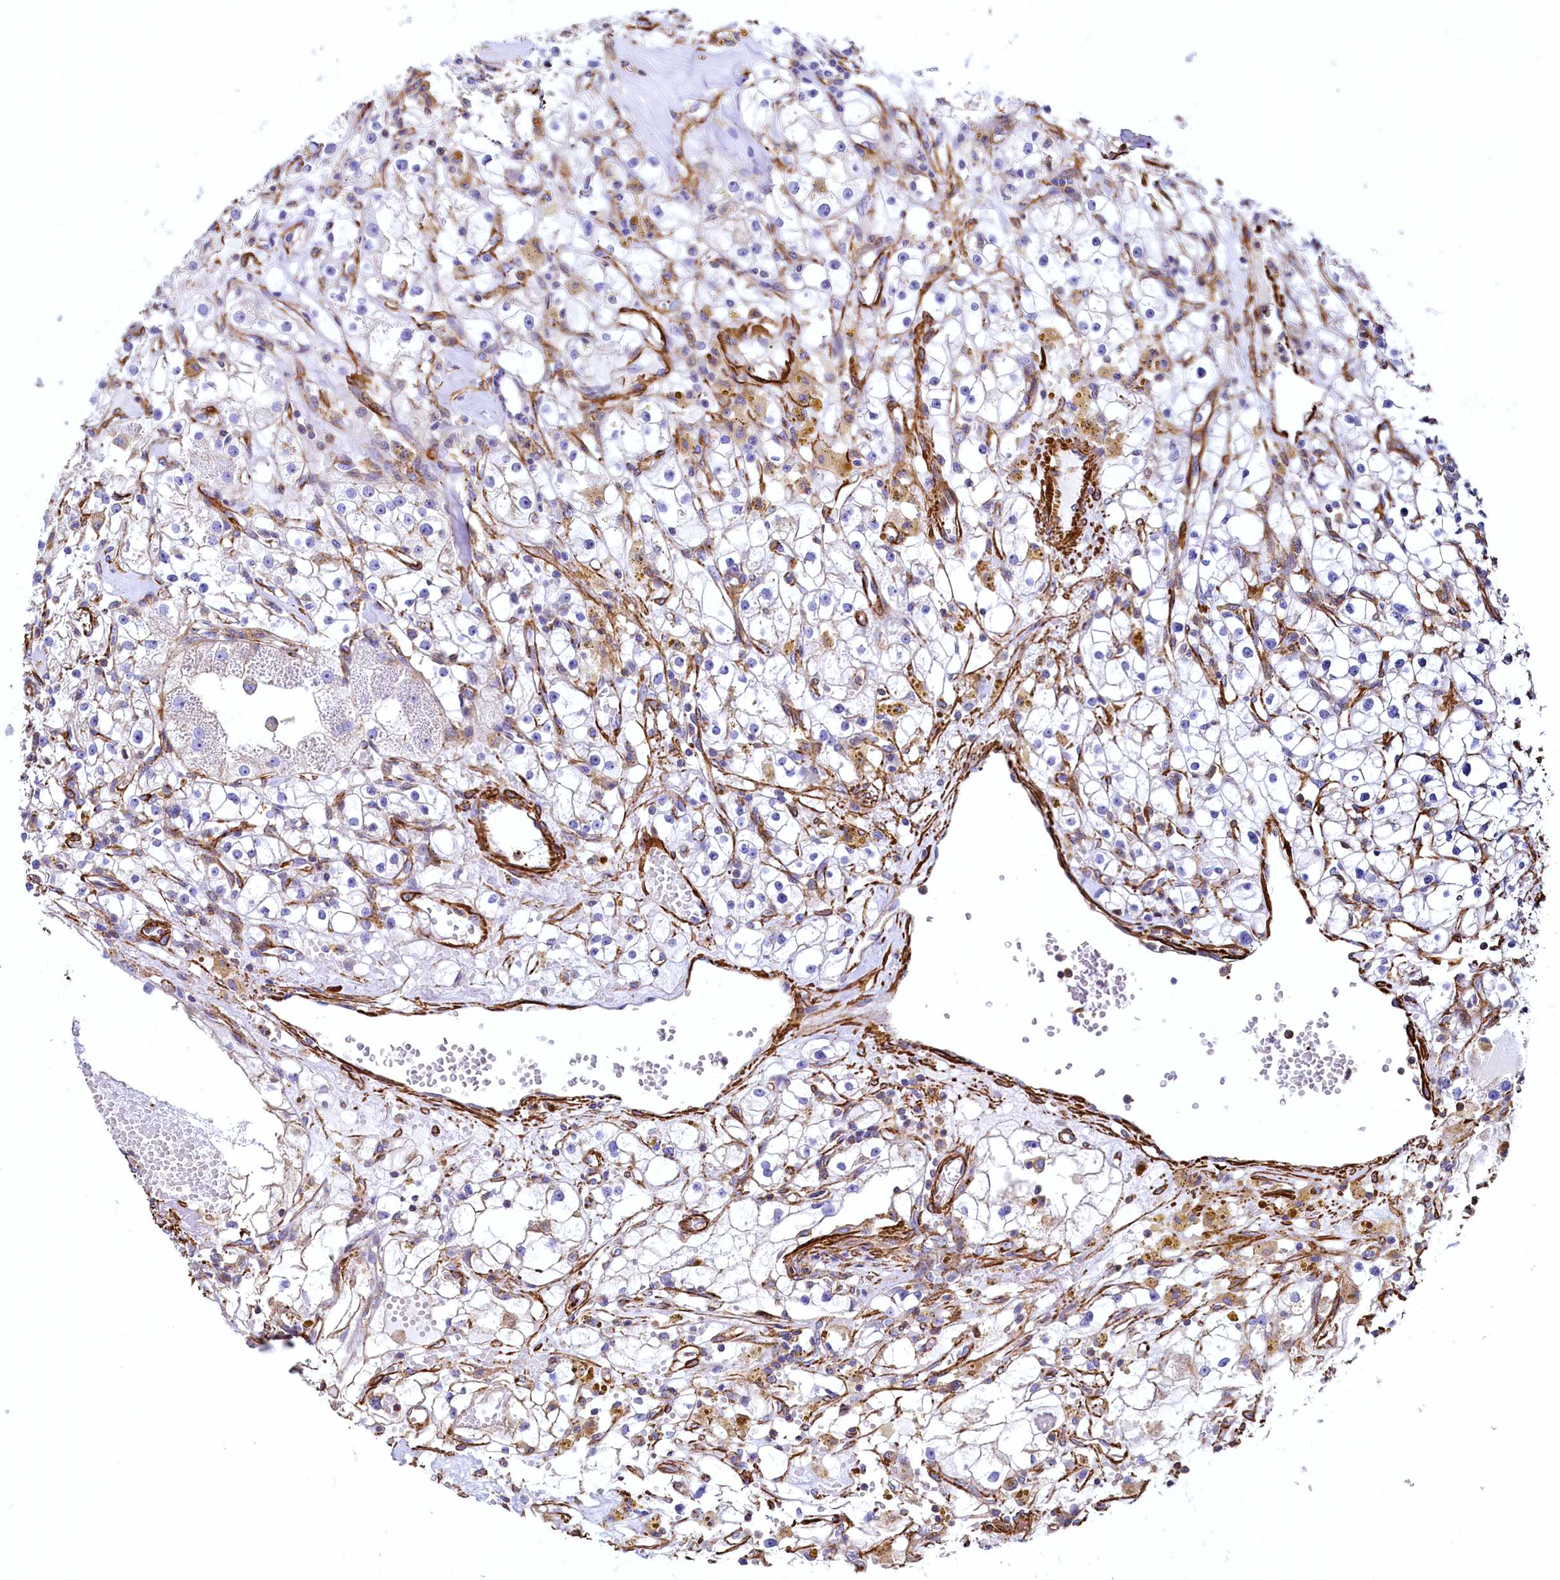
{"staining": {"intensity": "negative", "quantity": "none", "location": "none"}, "tissue": "renal cancer", "cell_type": "Tumor cells", "image_type": "cancer", "snomed": [{"axis": "morphology", "description": "Adenocarcinoma, NOS"}, {"axis": "topography", "description": "Kidney"}], "caption": "The photomicrograph demonstrates no staining of tumor cells in renal cancer (adenocarcinoma).", "gene": "THBS1", "patient": {"sex": "male", "age": 56}}